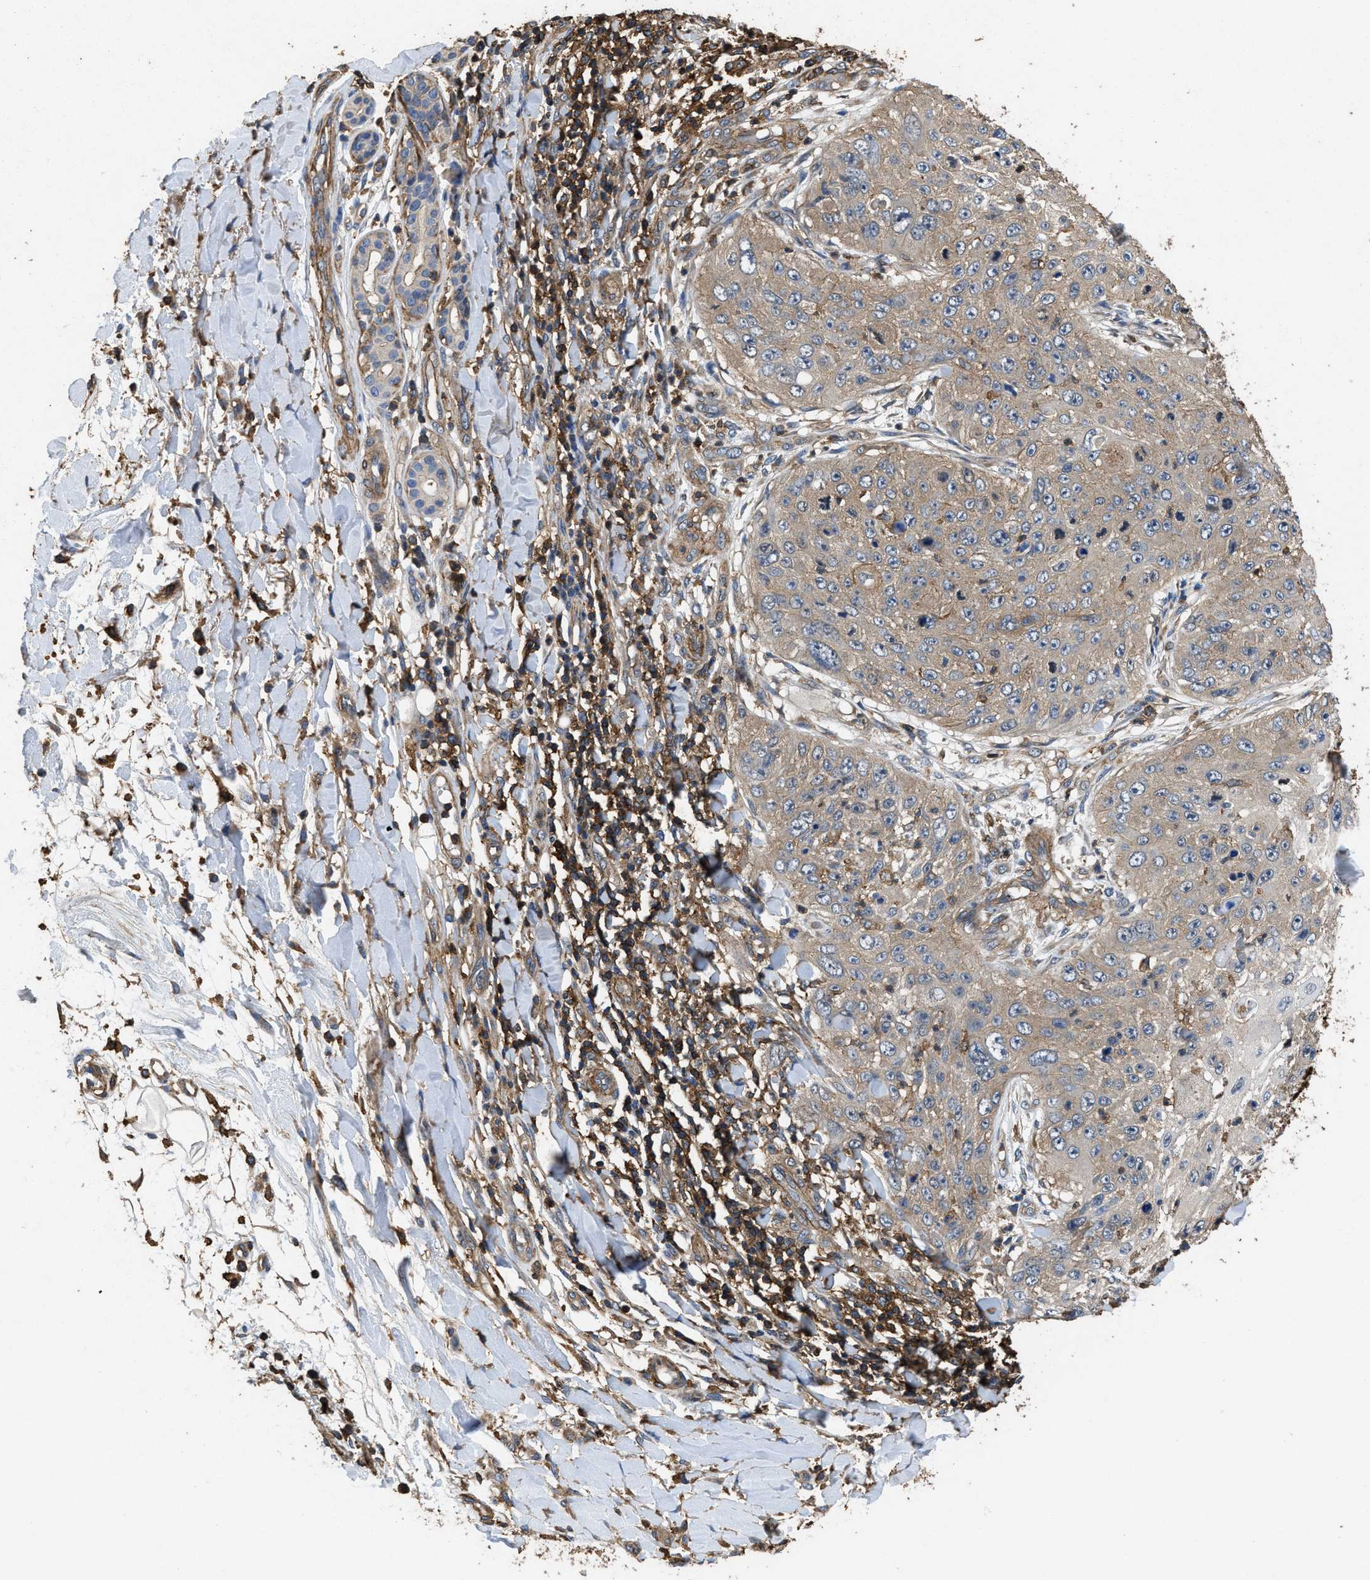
{"staining": {"intensity": "weak", "quantity": ">75%", "location": "cytoplasmic/membranous"}, "tissue": "skin cancer", "cell_type": "Tumor cells", "image_type": "cancer", "snomed": [{"axis": "morphology", "description": "Squamous cell carcinoma, NOS"}, {"axis": "topography", "description": "Skin"}], "caption": "IHC image of human skin cancer (squamous cell carcinoma) stained for a protein (brown), which shows low levels of weak cytoplasmic/membranous expression in approximately >75% of tumor cells.", "gene": "LINGO2", "patient": {"sex": "female", "age": 80}}